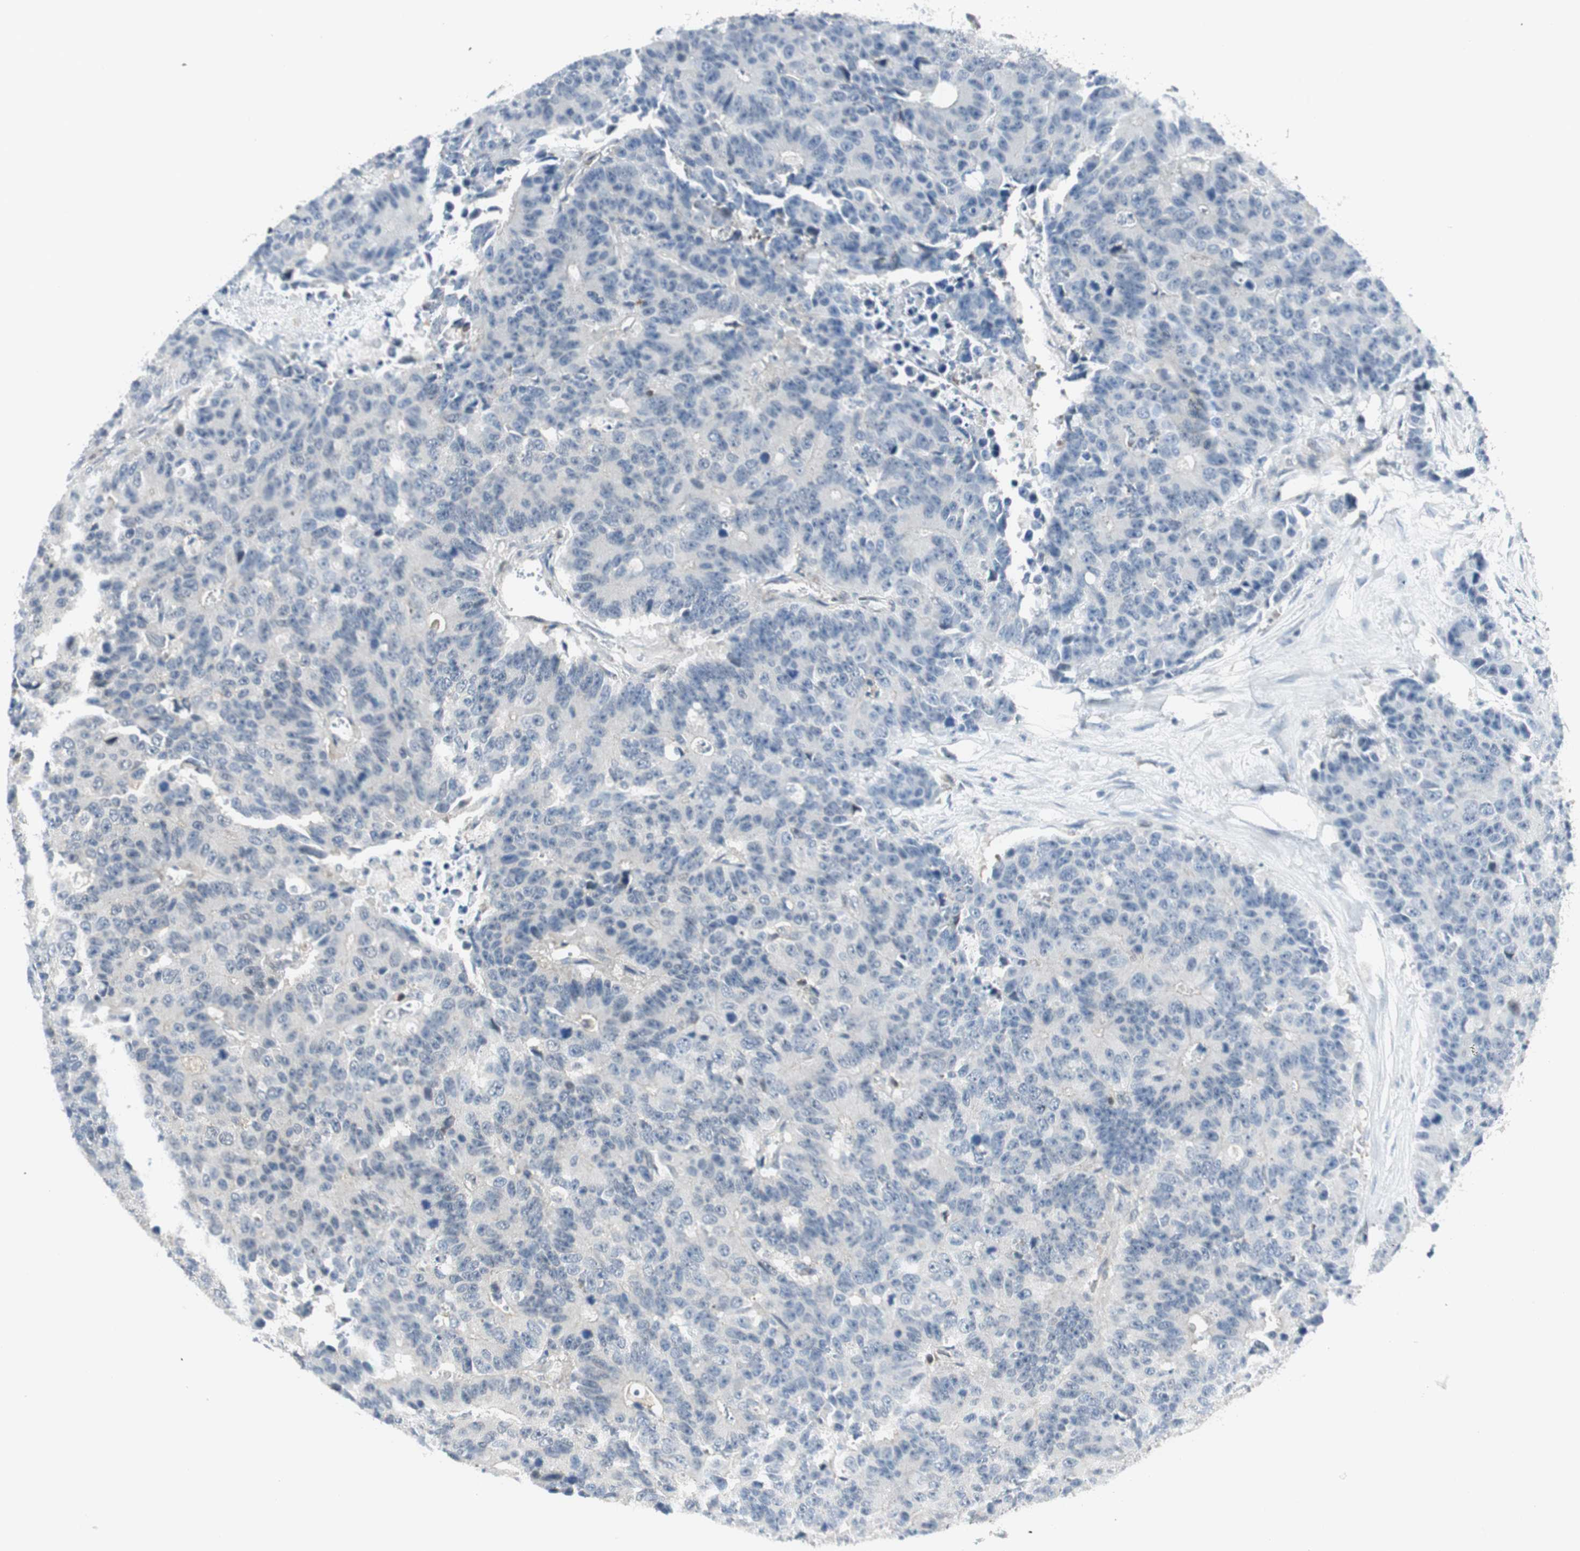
{"staining": {"intensity": "negative", "quantity": "none", "location": "none"}, "tissue": "colorectal cancer", "cell_type": "Tumor cells", "image_type": "cancer", "snomed": [{"axis": "morphology", "description": "Adenocarcinoma, NOS"}, {"axis": "topography", "description": "Colon"}], "caption": "Tumor cells show no significant positivity in colorectal cancer (adenocarcinoma). (DAB IHC with hematoxylin counter stain).", "gene": "PPP1CA", "patient": {"sex": "female", "age": 86}}